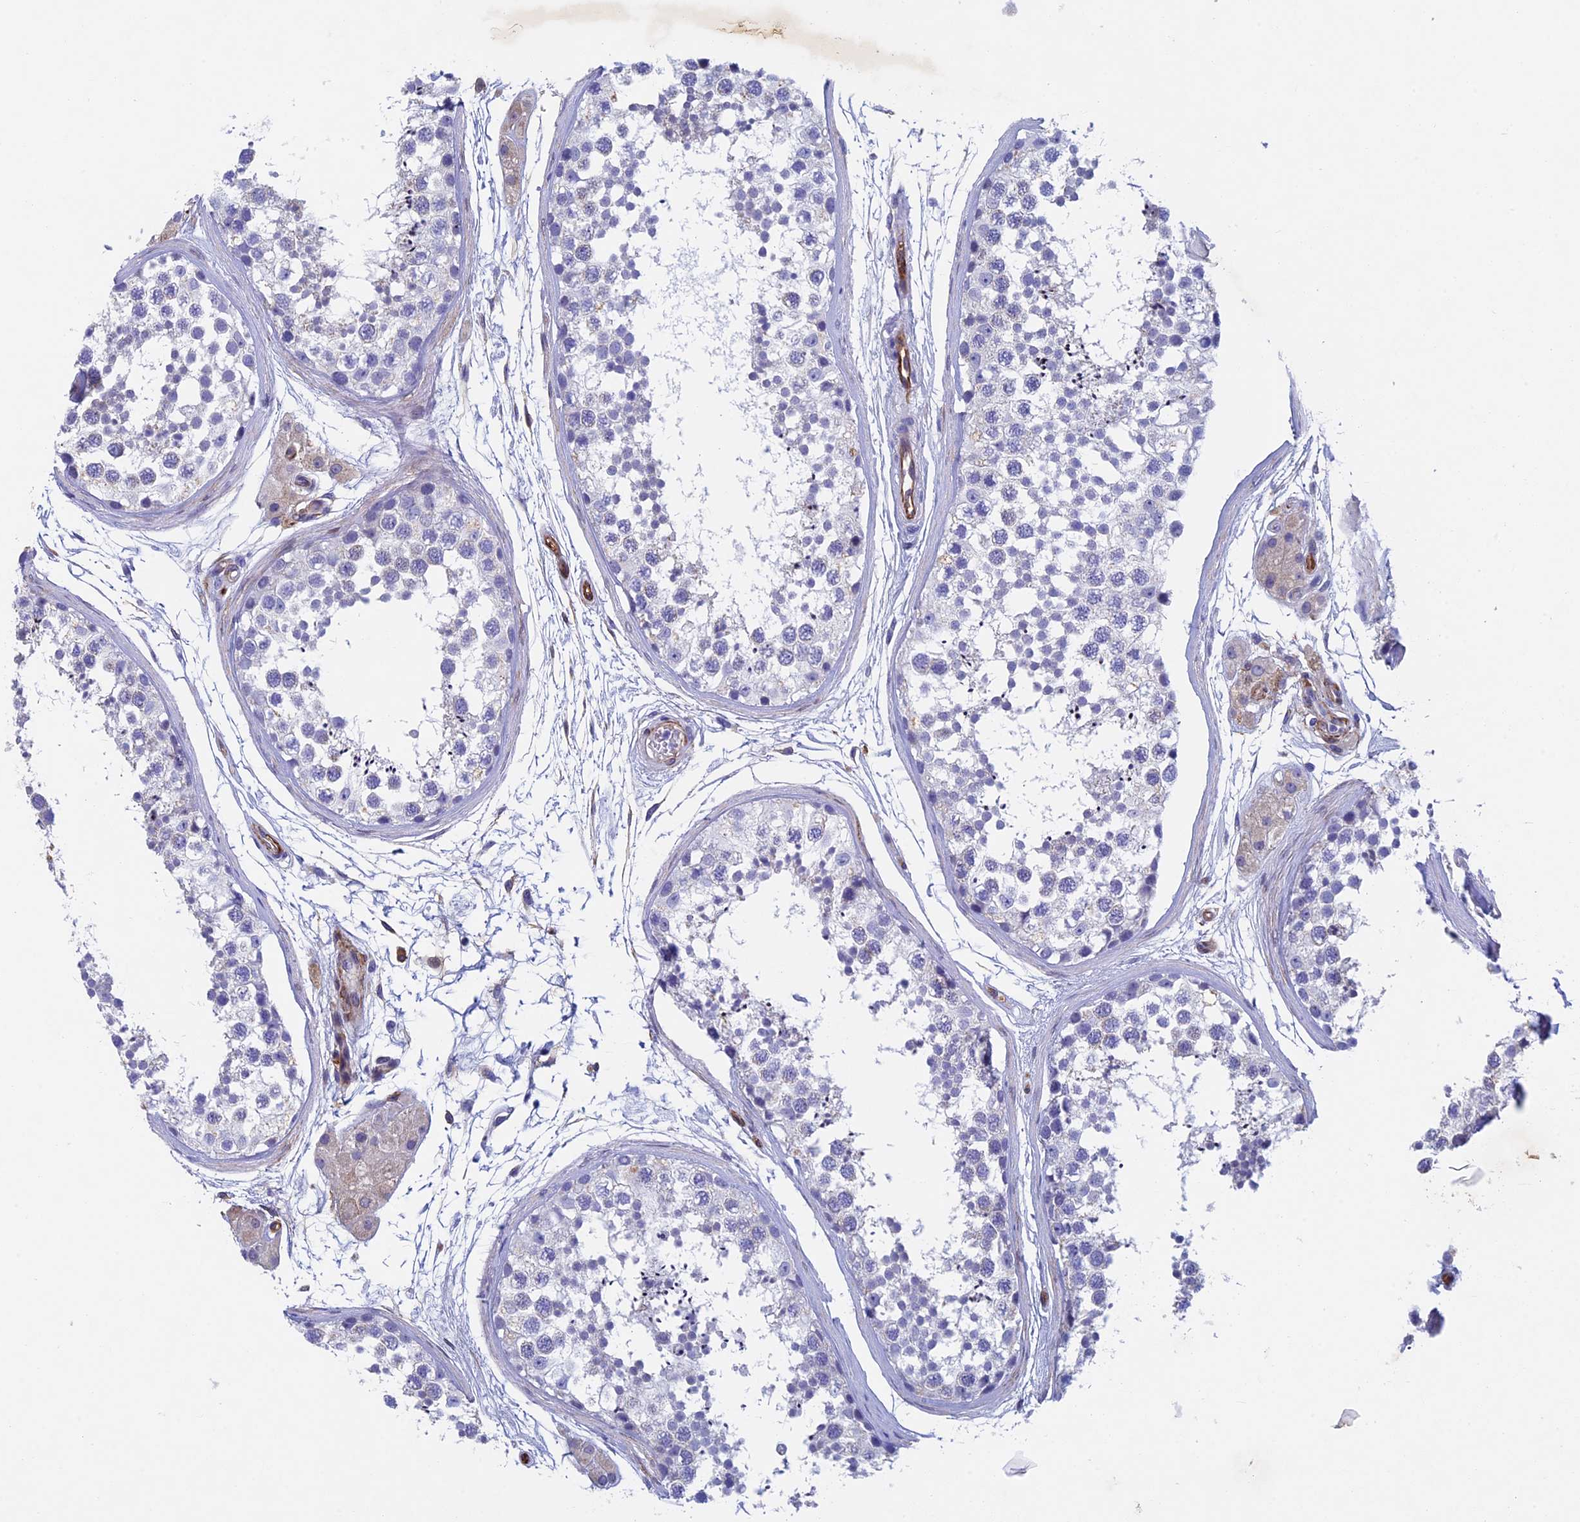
{"staining": {"intensity": "negative", "quantity": "none", "location": "none"}, "tissue": "testis", "cell_type": "Cells in seminiferous ducts", "image_type": "normal", "snomed": [{"axis": "morphology", "description": "Normal tissue, NOS"}, {"axis": "topography", "description": "Testis"}], "caption": "IHC histopathology image of normal human testis stained for a protein (brown), which exhibits no staining in cells in seminiferous ducts.", "gene": "INSYN1", "patient": {"sex": "male", "age": 56}}